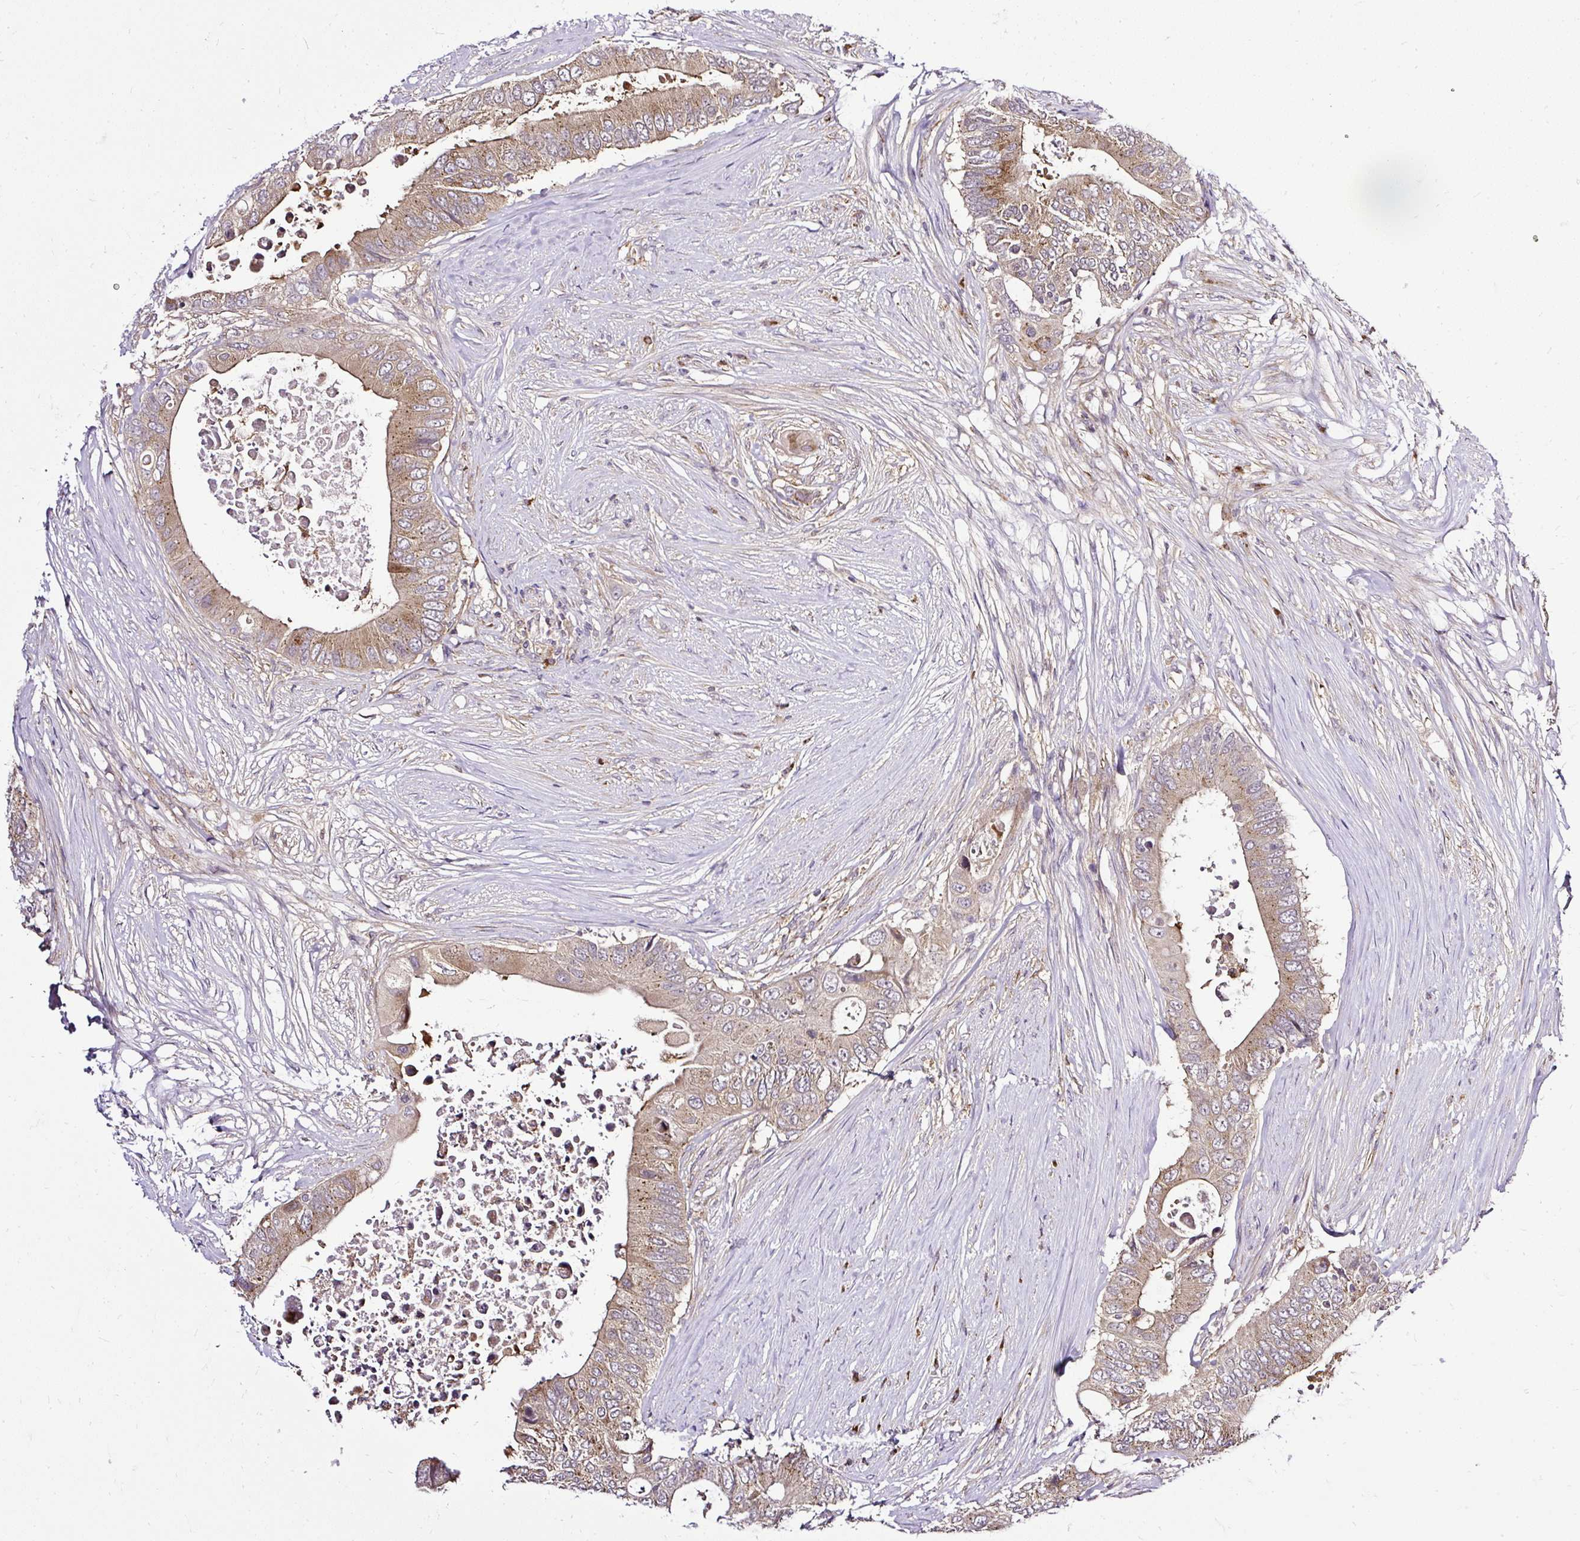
{"staining": {"intensity": "moderate", "quantity": ">75%", "location": "cytoplasmic/membranous"}, "tissue": "colorectal cancer", "cell_type": "Tumor cells", "image_type": "cancer", "snomed": [{"axis": "morphology", "description": "Adenocarcinoma, NOS"}, {"axis": "topography", "description": "Colon"}], "caption": "Protein analysis of colorectal cancer (adenocarcinoma) tissue displays moderate cytoplasmic/membranous positivity in approximately >75% of tumor cells. The protein of interest is shown in brown color, while the nuclei are stained blue.", "gene": "SMC4", "patient": {"sex": "male", "age": 71}}